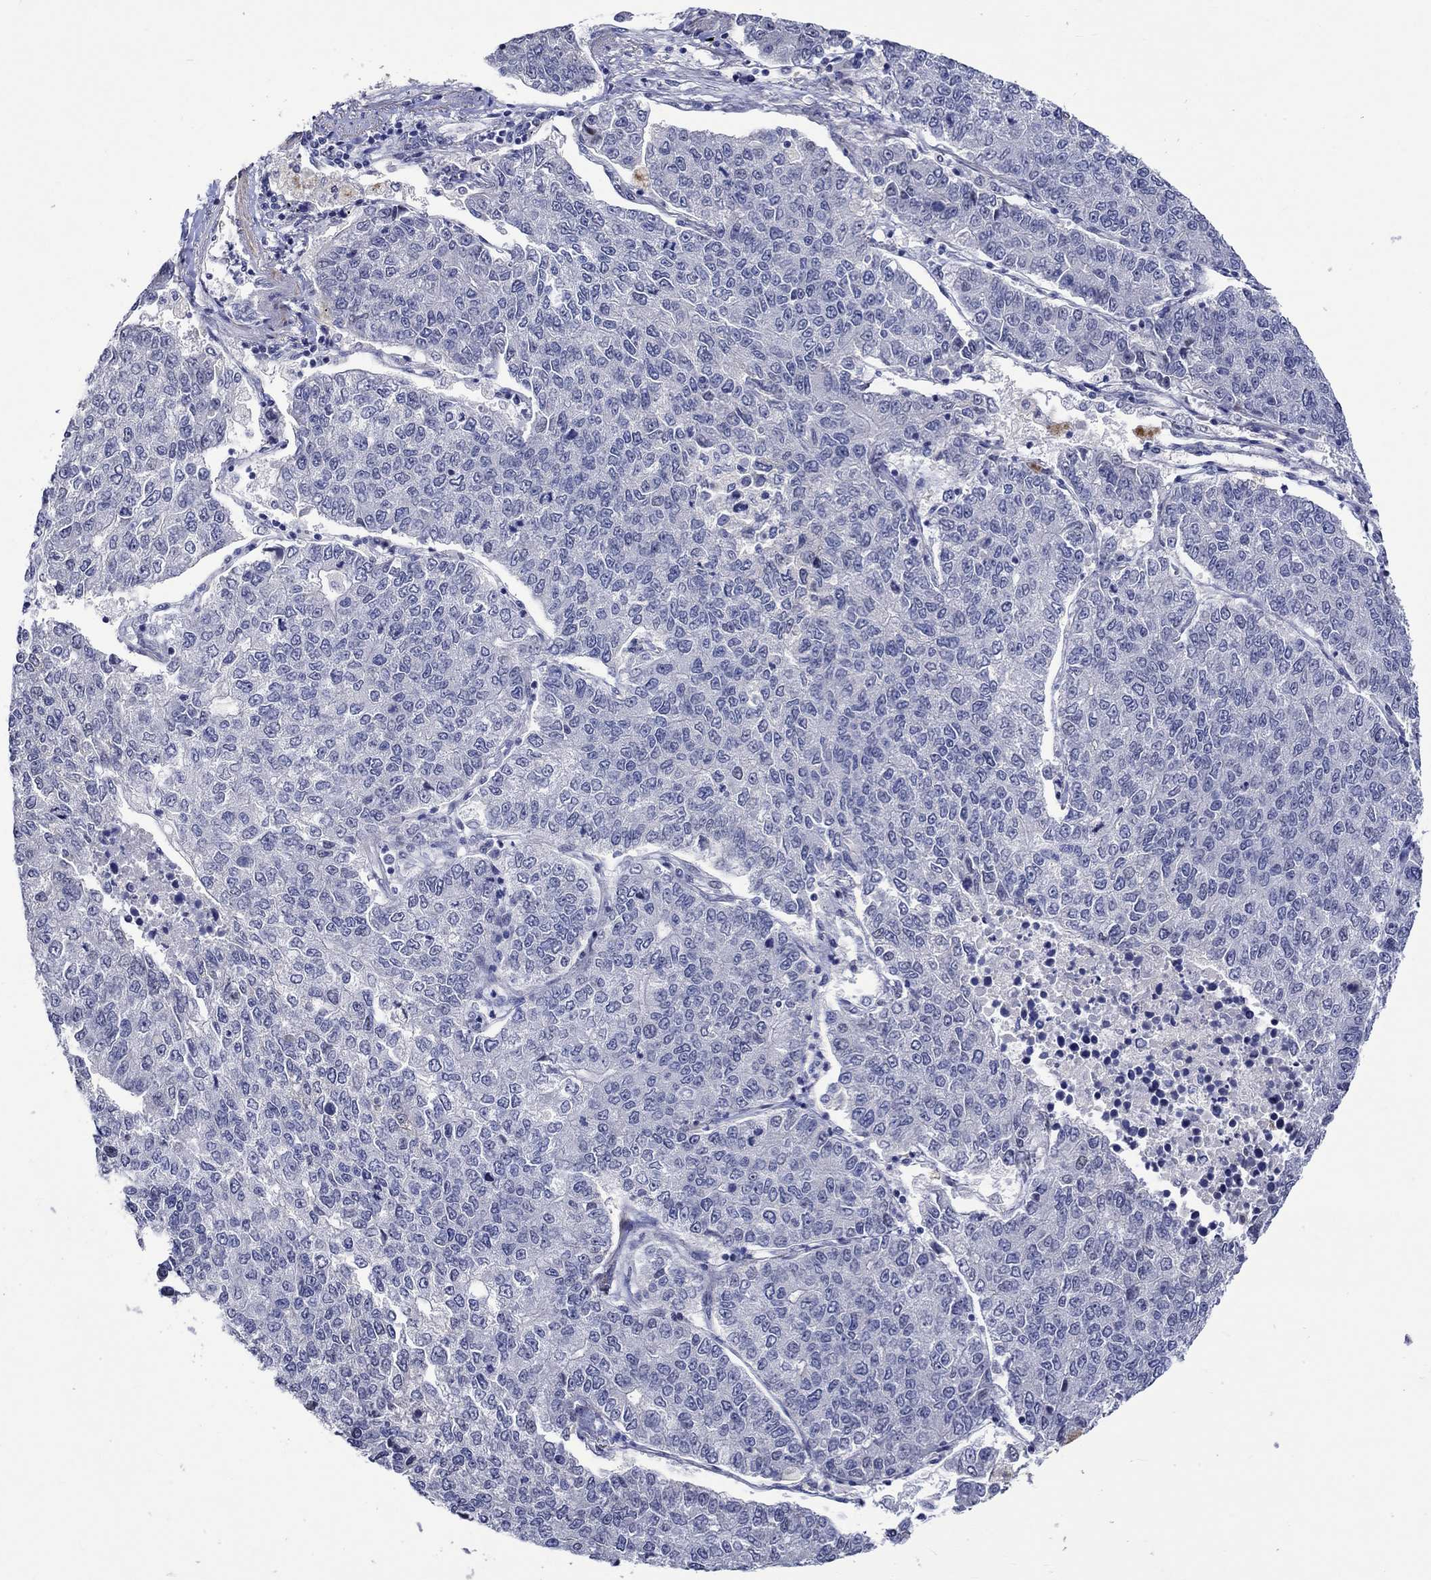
{"staining": {"intensity": "negative", "quantity": "none", "location": "none"}, "tissue": "lung cancer", "cell_type": "Tumor cells", "image_type": "cancer", "snomed": [{"axis": "morphology", "description": "Adenocarcinoma, NOS"}, {"axis": "topography", "description": "Lung"}], "caption": "This is a micrograph of immunohistochemistry (IHC) staining of lung adenocarcinoma, which shows no positivity in tumor cells.", "gene": "CRYAB", "patient": {"sex": "male", "age": 49}}